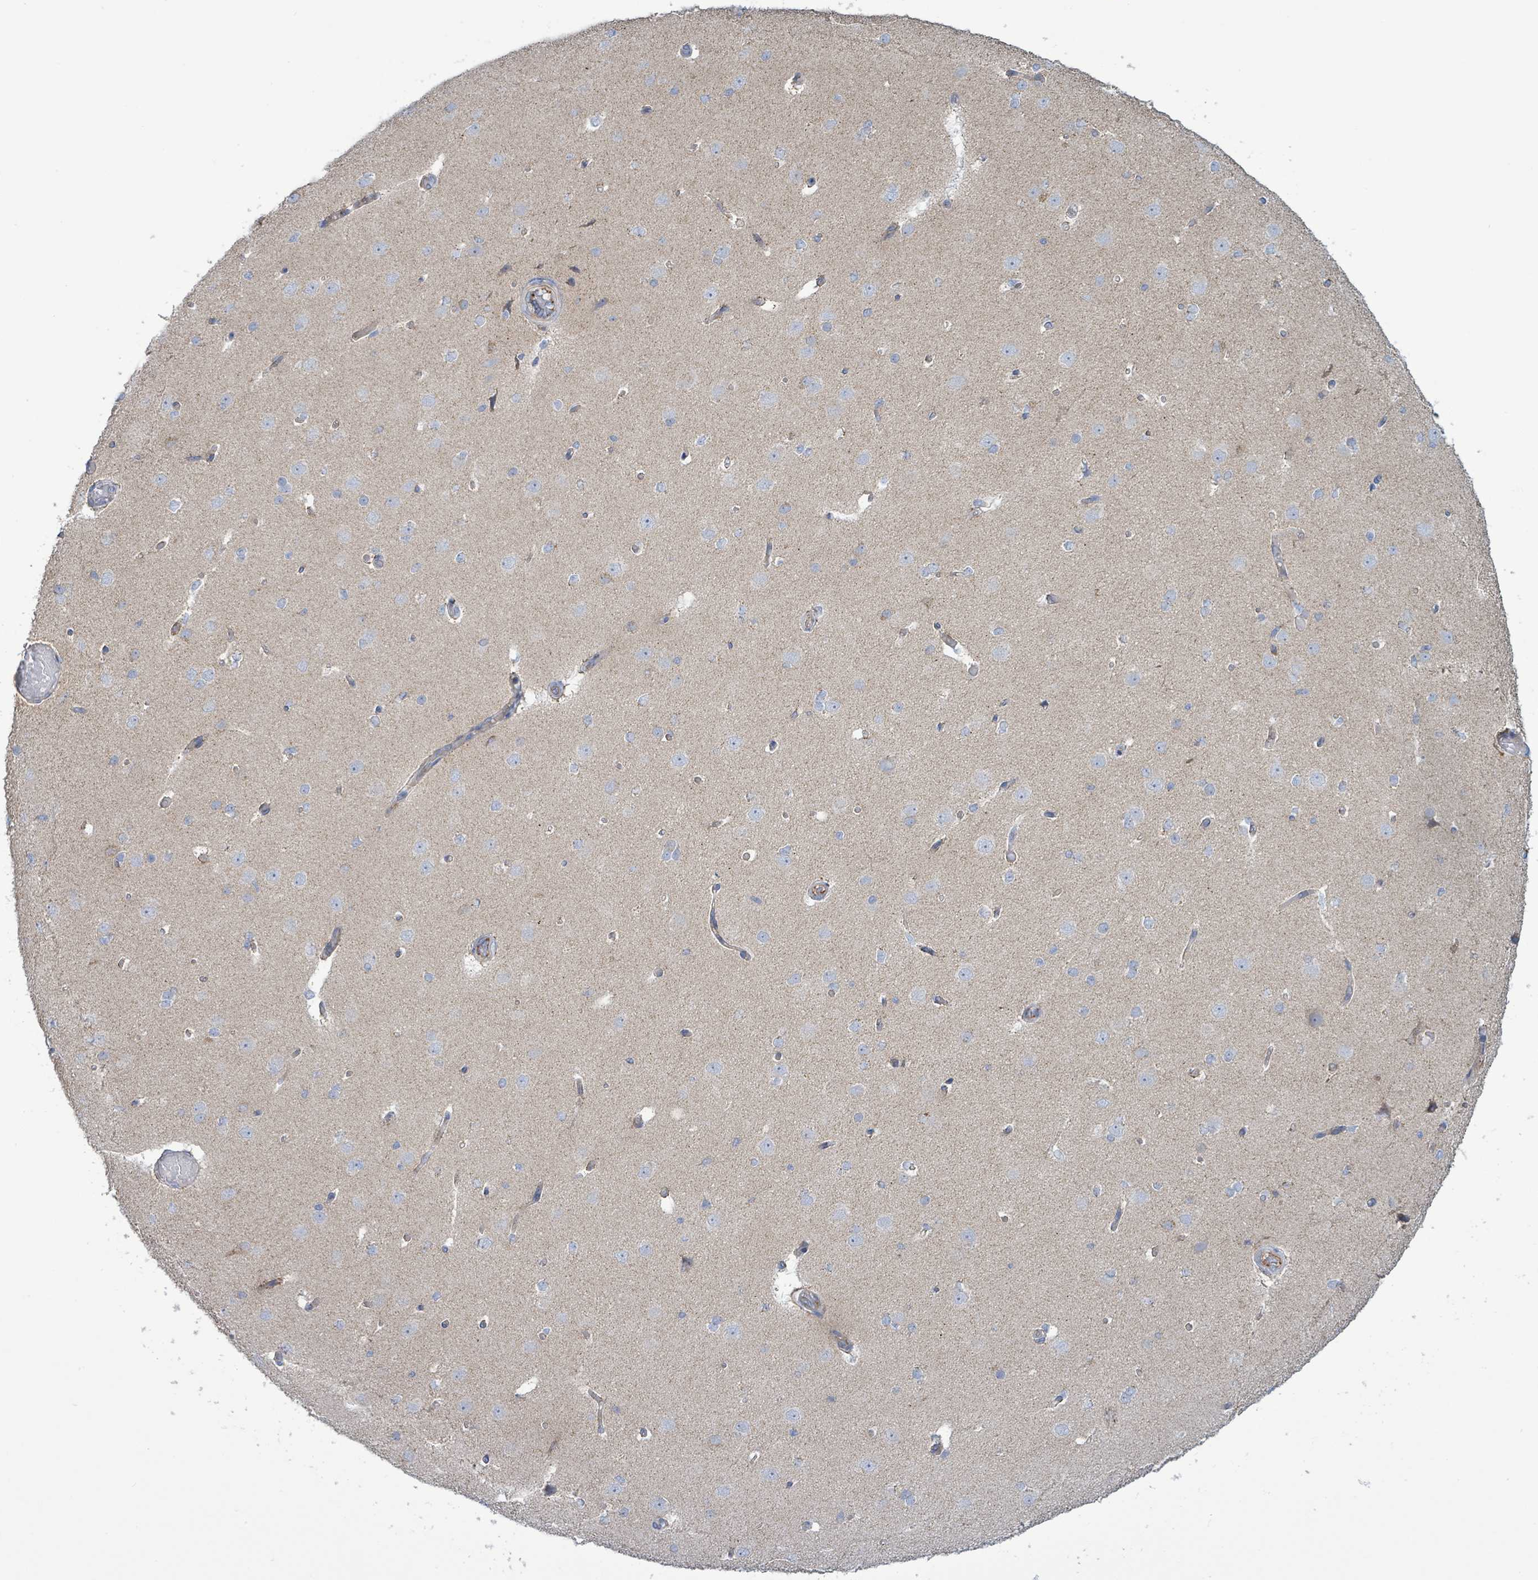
{"staining": {"intensity": "weak", "quantity": "25%-75%", "location": "cytoplasmic/membranous"}, "tissue": "cerebral cortex", "cell_type": "Endothelial cells", "image_type": "normal", "snomed": [{"axis": "morphology", "description": "Normal tissue, NOS"}, {"axis": "morphology", "description": "Inflammation, NOS"}, {"axis": "topography", "description": "Cerebral cortex"}], "caption": "Endothelial cells show low levels of weak cytoplasmic/membranous expression in approximately 25%-75% of cells in unremarkable cerebral cortex.", "gene": "ALG12", "patient": {"sex": "male", "age": 6}}